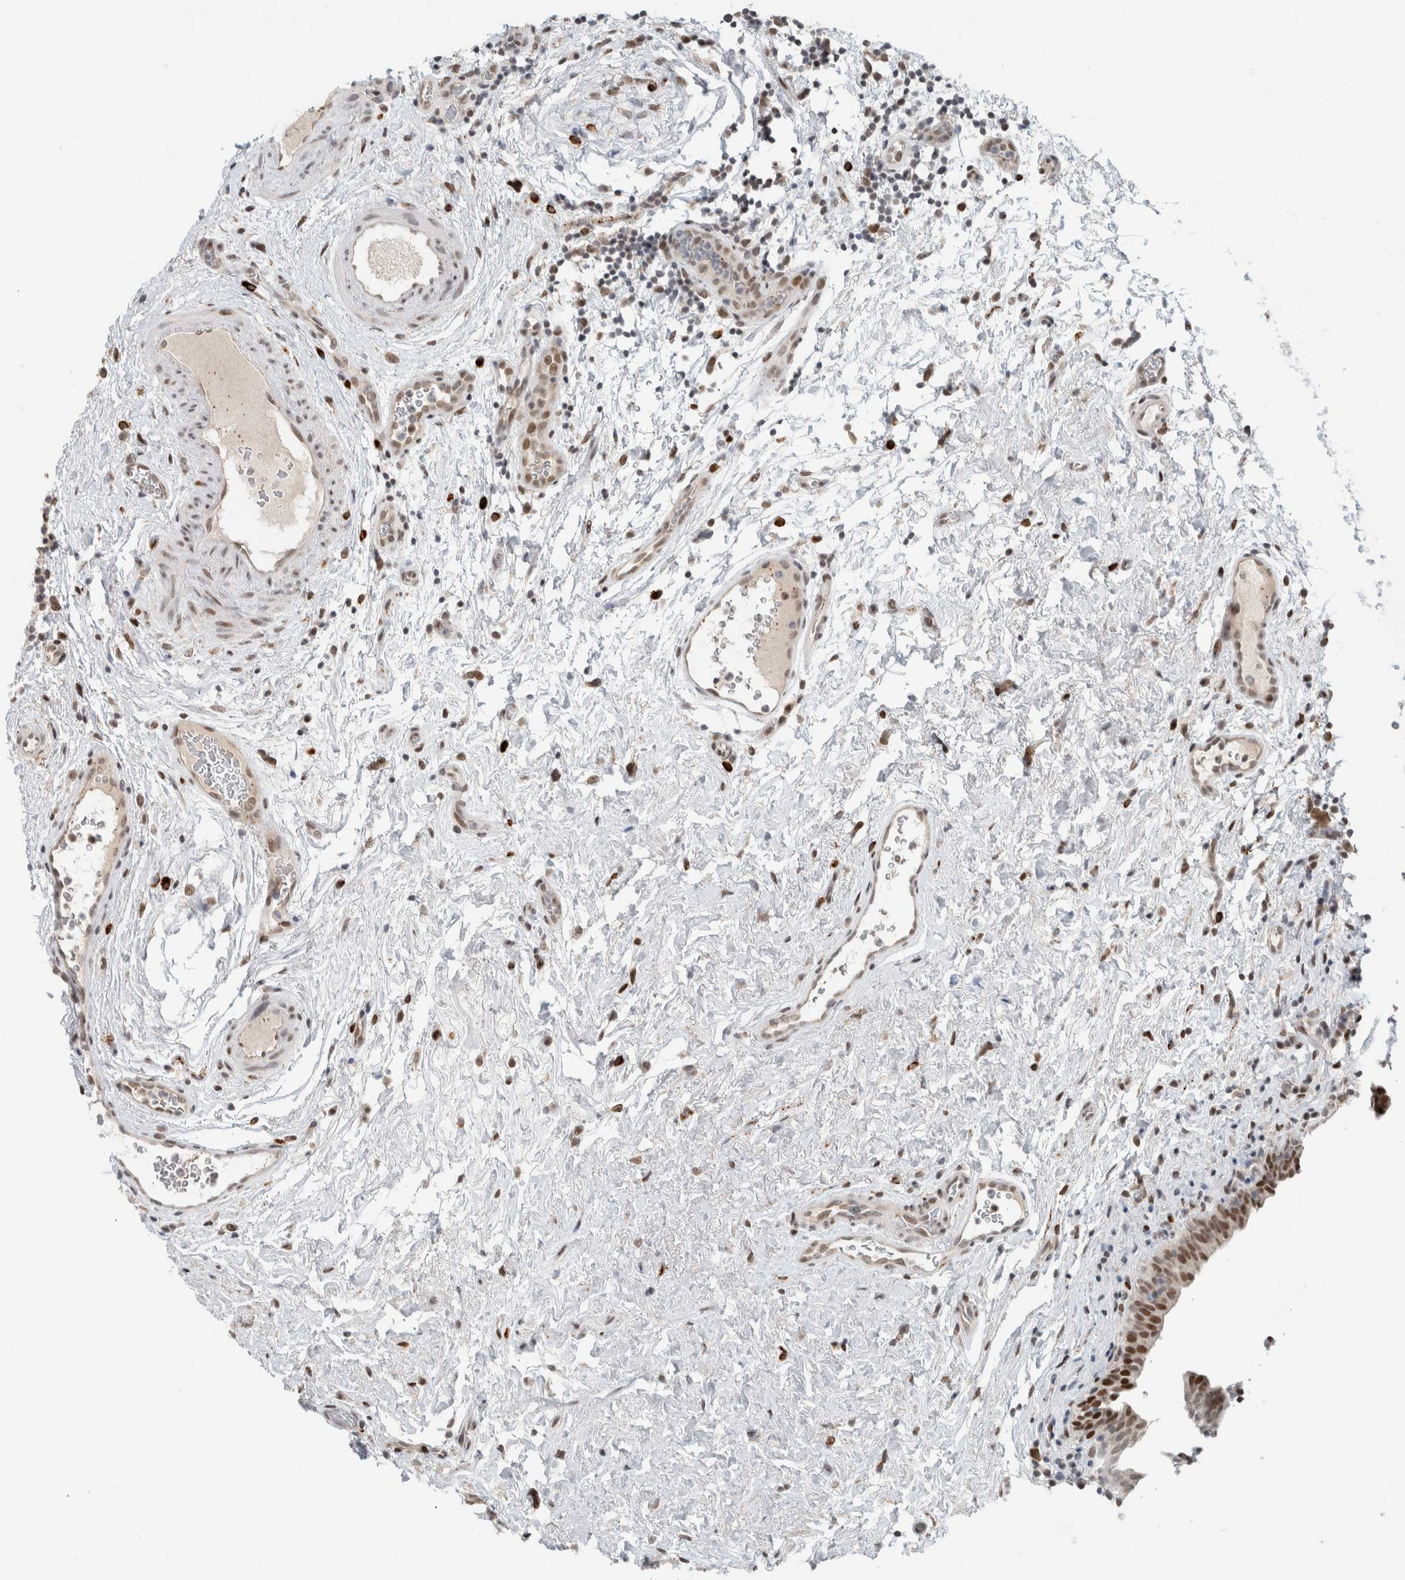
{"staining": {"intensity": "moderate", "quantity": ">75%", "location": "nuclear"}, "tissue": "urinary bladder", "cell_type": "Urothelial cells", "image_type": "normal", "snomed": [{"axis": "morphology", "description": "Normal tissue, NOS"}, {"axis": "topography", "description": "Urinary bladder"}], "caption": "The histopathology image demonstrates staining of unremarkable urinary bladder, revealing moderate nuclear protein positivity (brown color) within urothelial cells.", "gene": "HNRNPR", "patient": {"sex": "male", "age": 83}}